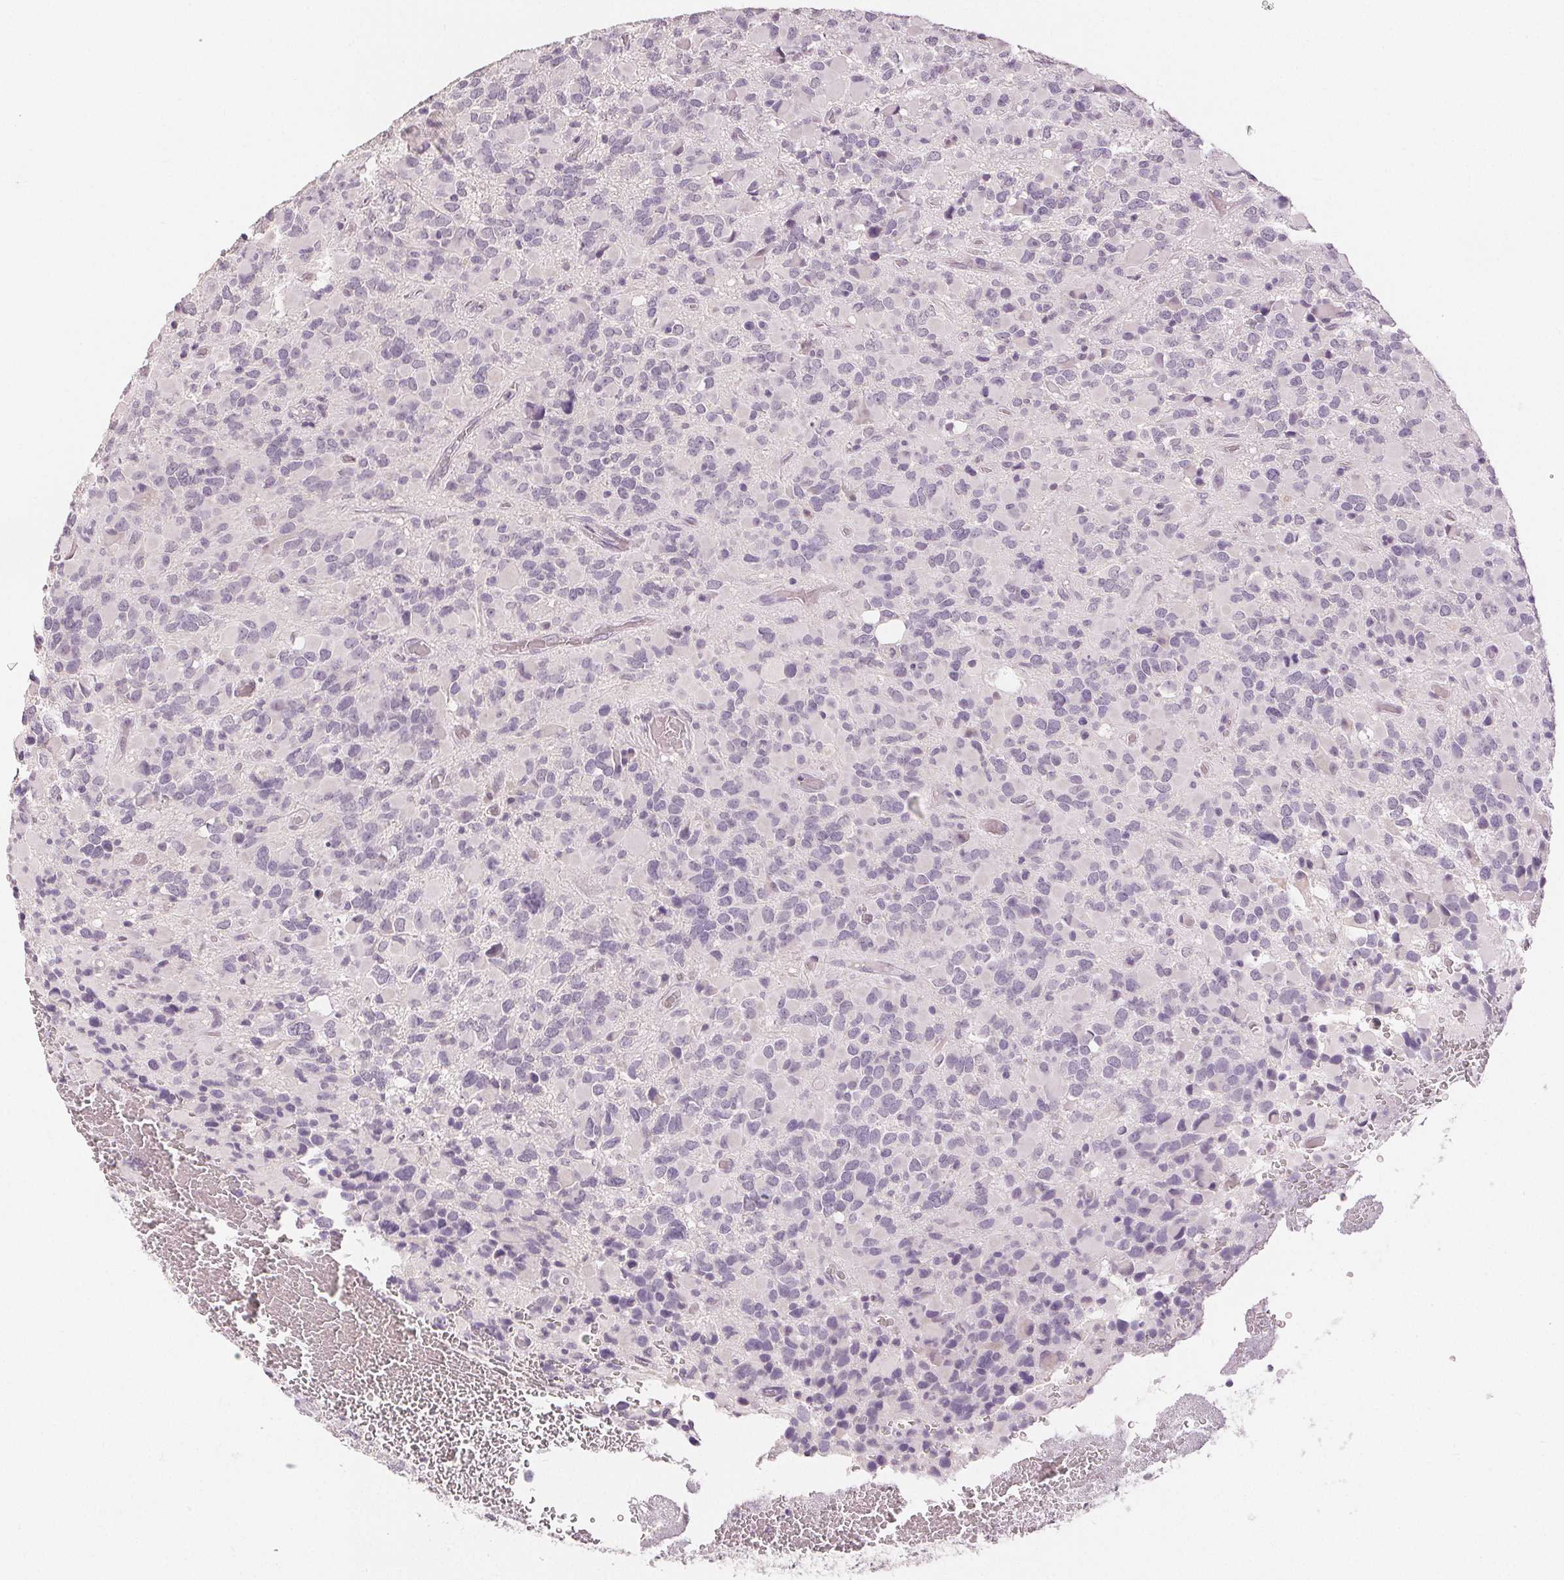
{"staining": {"intensity": "negative", "quantity": "none", "location": "none"}, "tissue": "glioma", "cell_type": "Tumor cells", "image_type": "cancer", "snomed": [{"axis": "morphology", "description": "Glioma, malignant, High grade"}, {"axis": "topography", "description": "Brain"}], "caption": "There is no significant staining in tumor cells of glioma. (Immunohistochemistry, brightfield microscopy, high magnification).", "gene": "SLC27A5", "patient": {"sex": "female", "age": 40}}